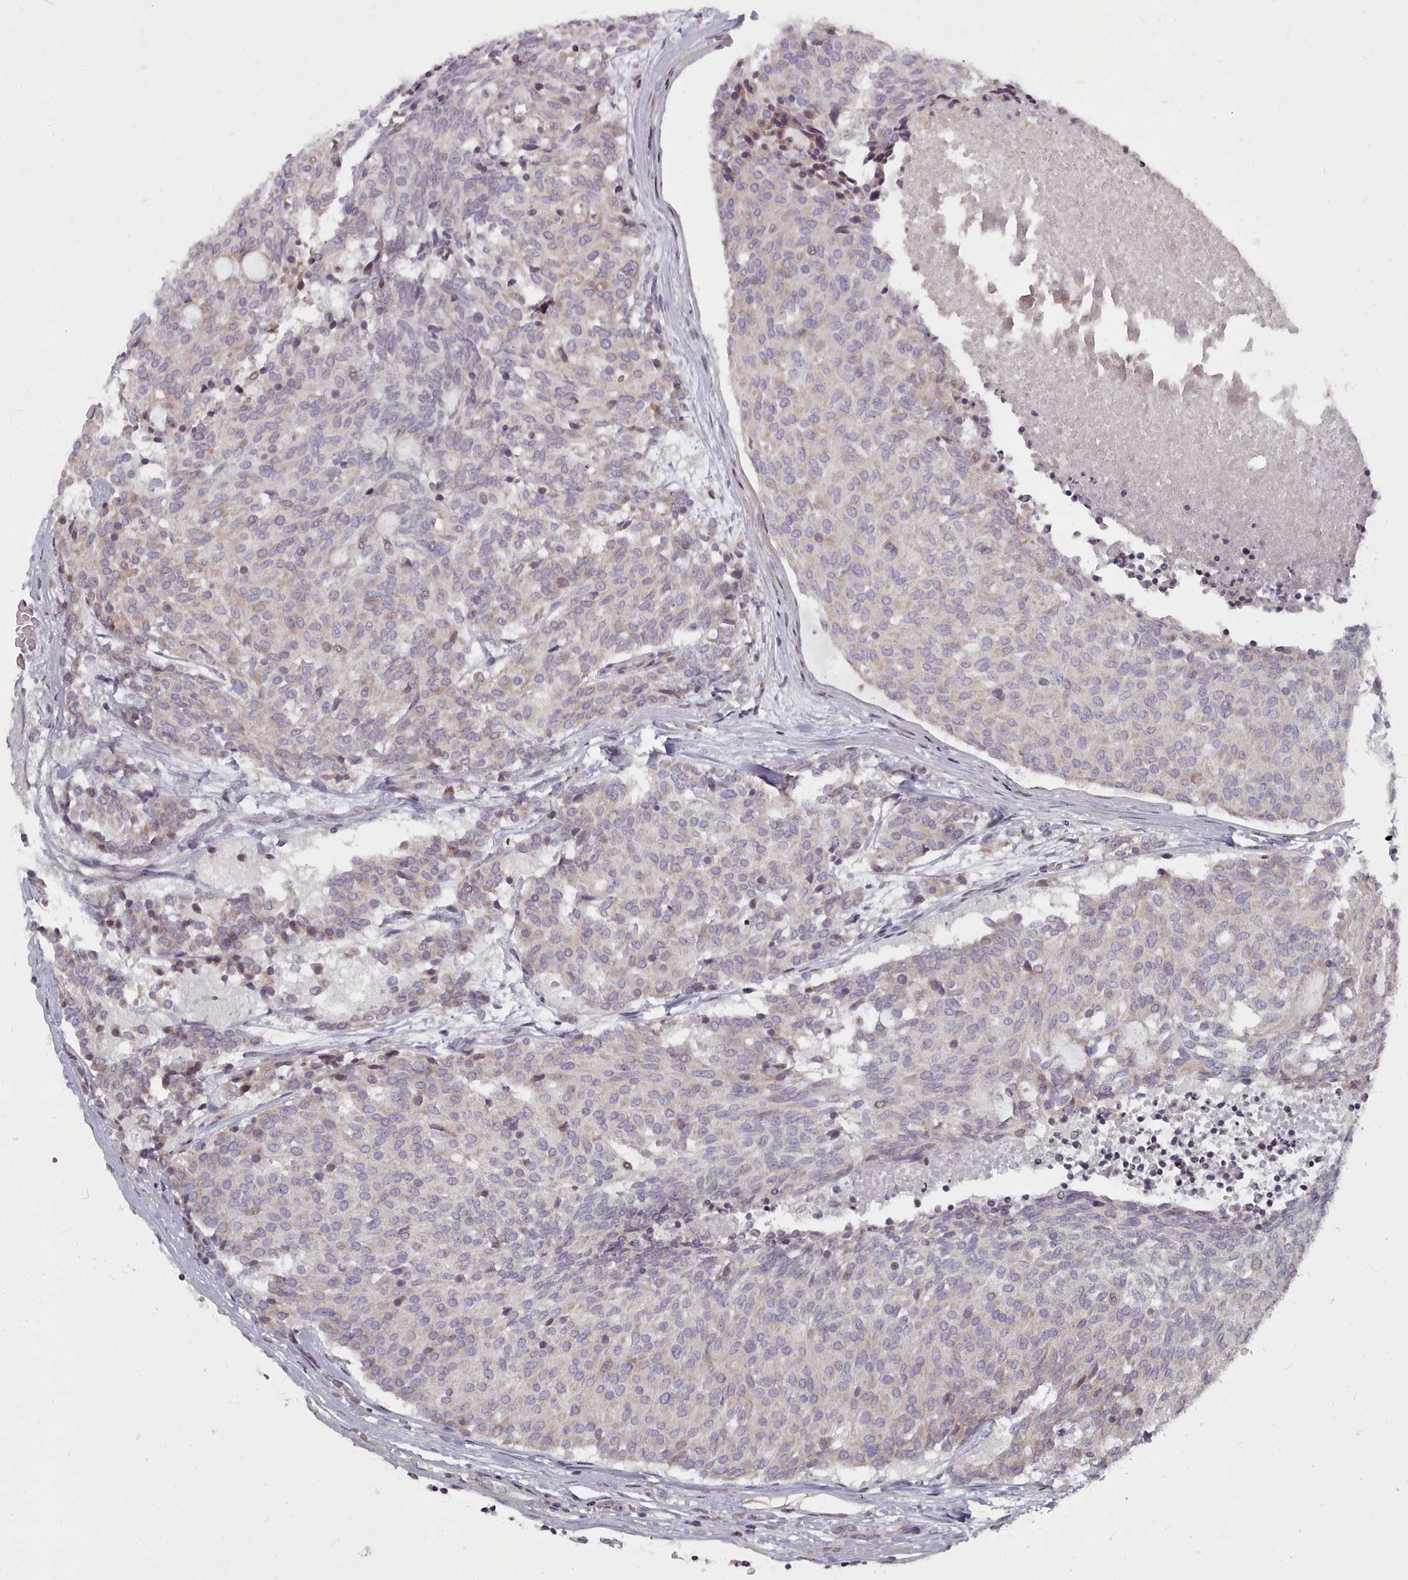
{"staining": {"intensity": "weak", "quantity": "25%-75%", "location": "cytoplasmic/membranous"}, "tissue": "carcinoid", "cell_type": "Tumor cells", "image_type": "cancer", "snomed": [{"axis": "morphology", "description": "Carcinoid, malignant, NOS"}, {"axis": "topography", "description": "Pancreas"}], "caption": "Protein staining demonstrates weak cytoplasmic/membranous expression in about 25%-75% of tumor cells in carcinoid.", "gene": "ACKR3", "patient": {"sex": "female", "age": 54}}